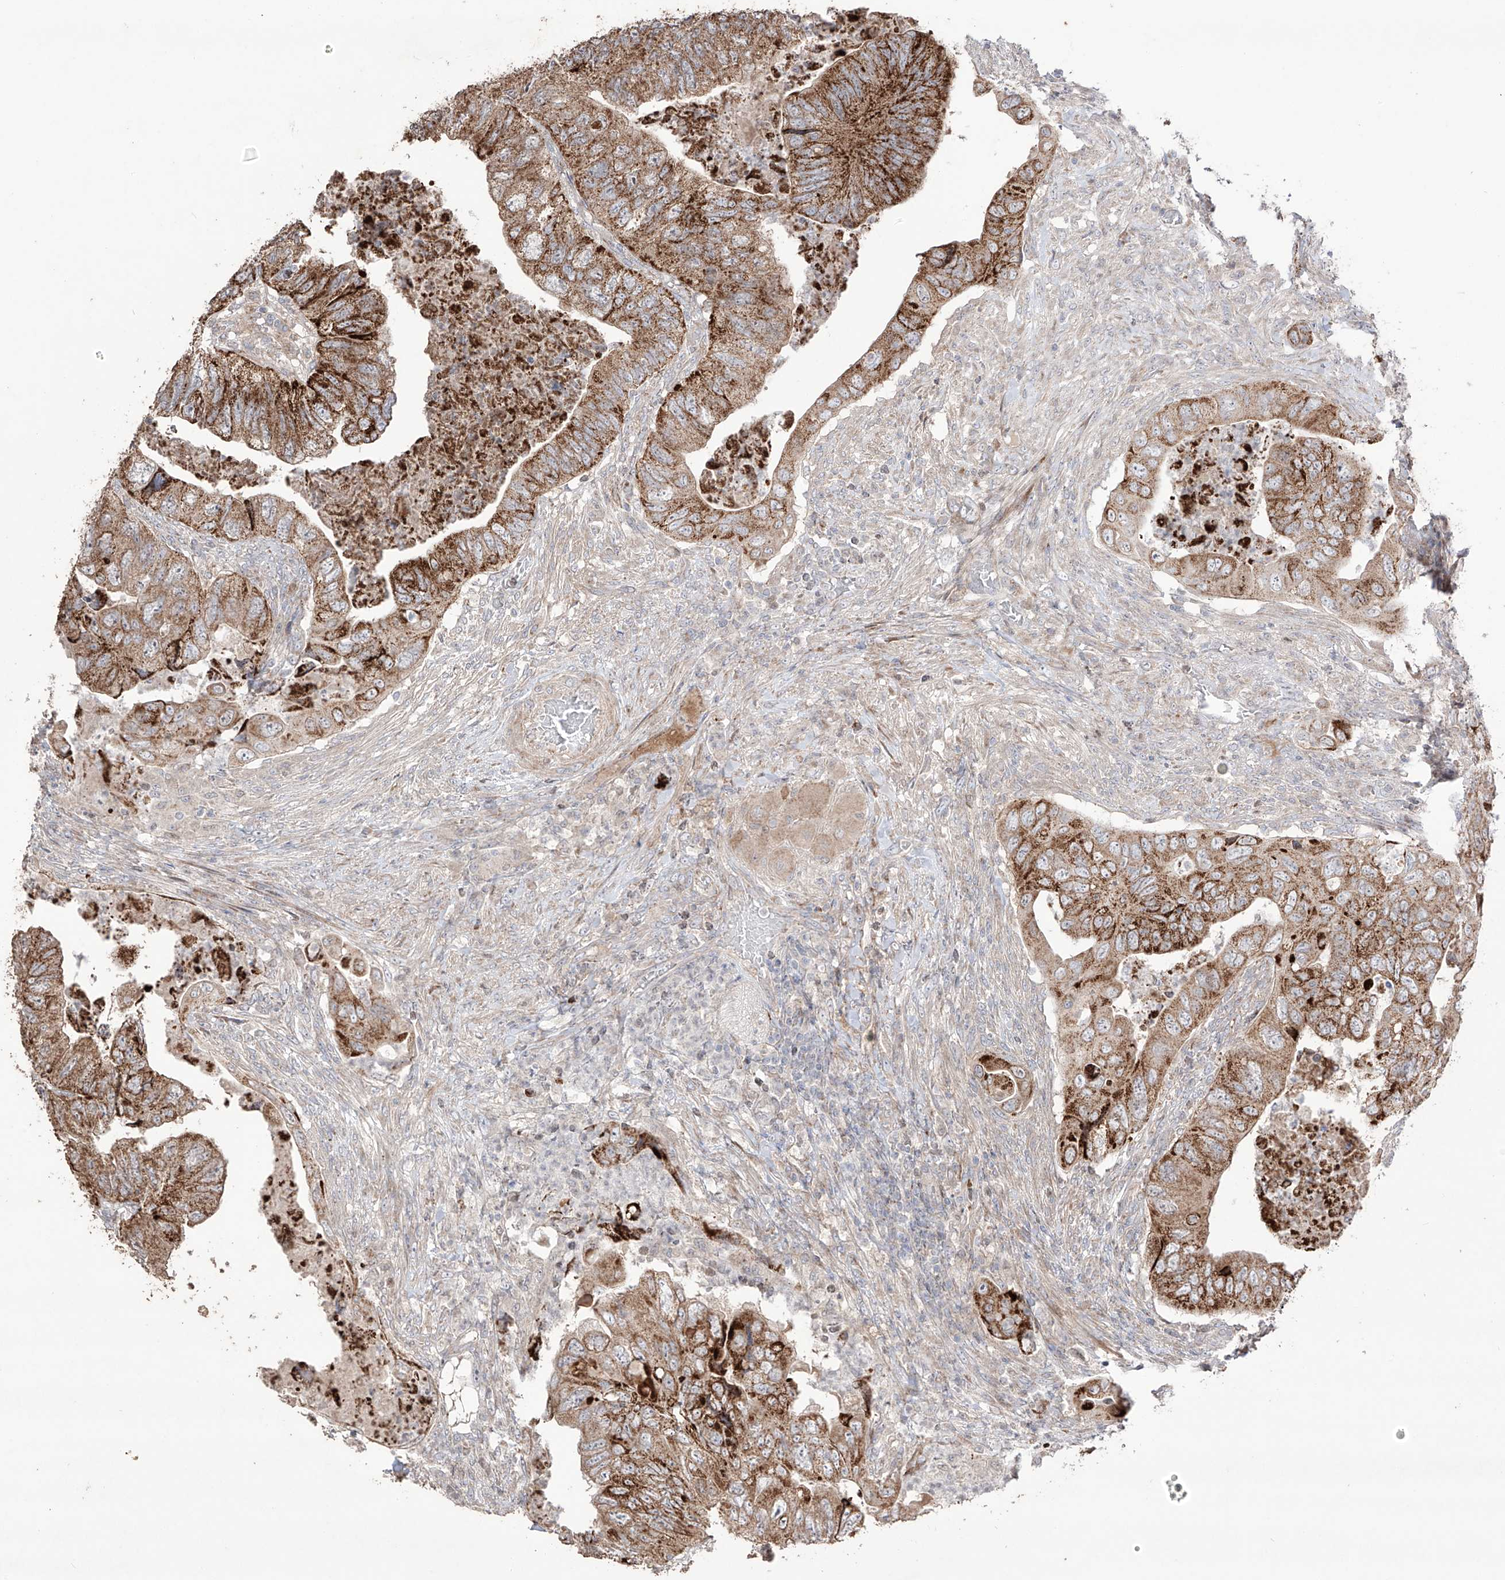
{"staining": {"intensity": "strong", "quantity": ">75%", "location": "cytoplasmic/membranous"}, "tissue": "colorectal cancer", "cell_type": "Tumor cells", "image_type": "cancer", "snomed": [{"axis": "morphology", "description": "Adenocarcinoma, NOS"}, {"axis": "topography", "description": "Rectum"}], "caption": "Protein staining reveals strong cytoplasmic/membranous staining in about >75% of tumor cells in colorectal cancer (adenocarcinoma).", "gene": "YKT6", "patient": {"sex": "male", "age": 63}}